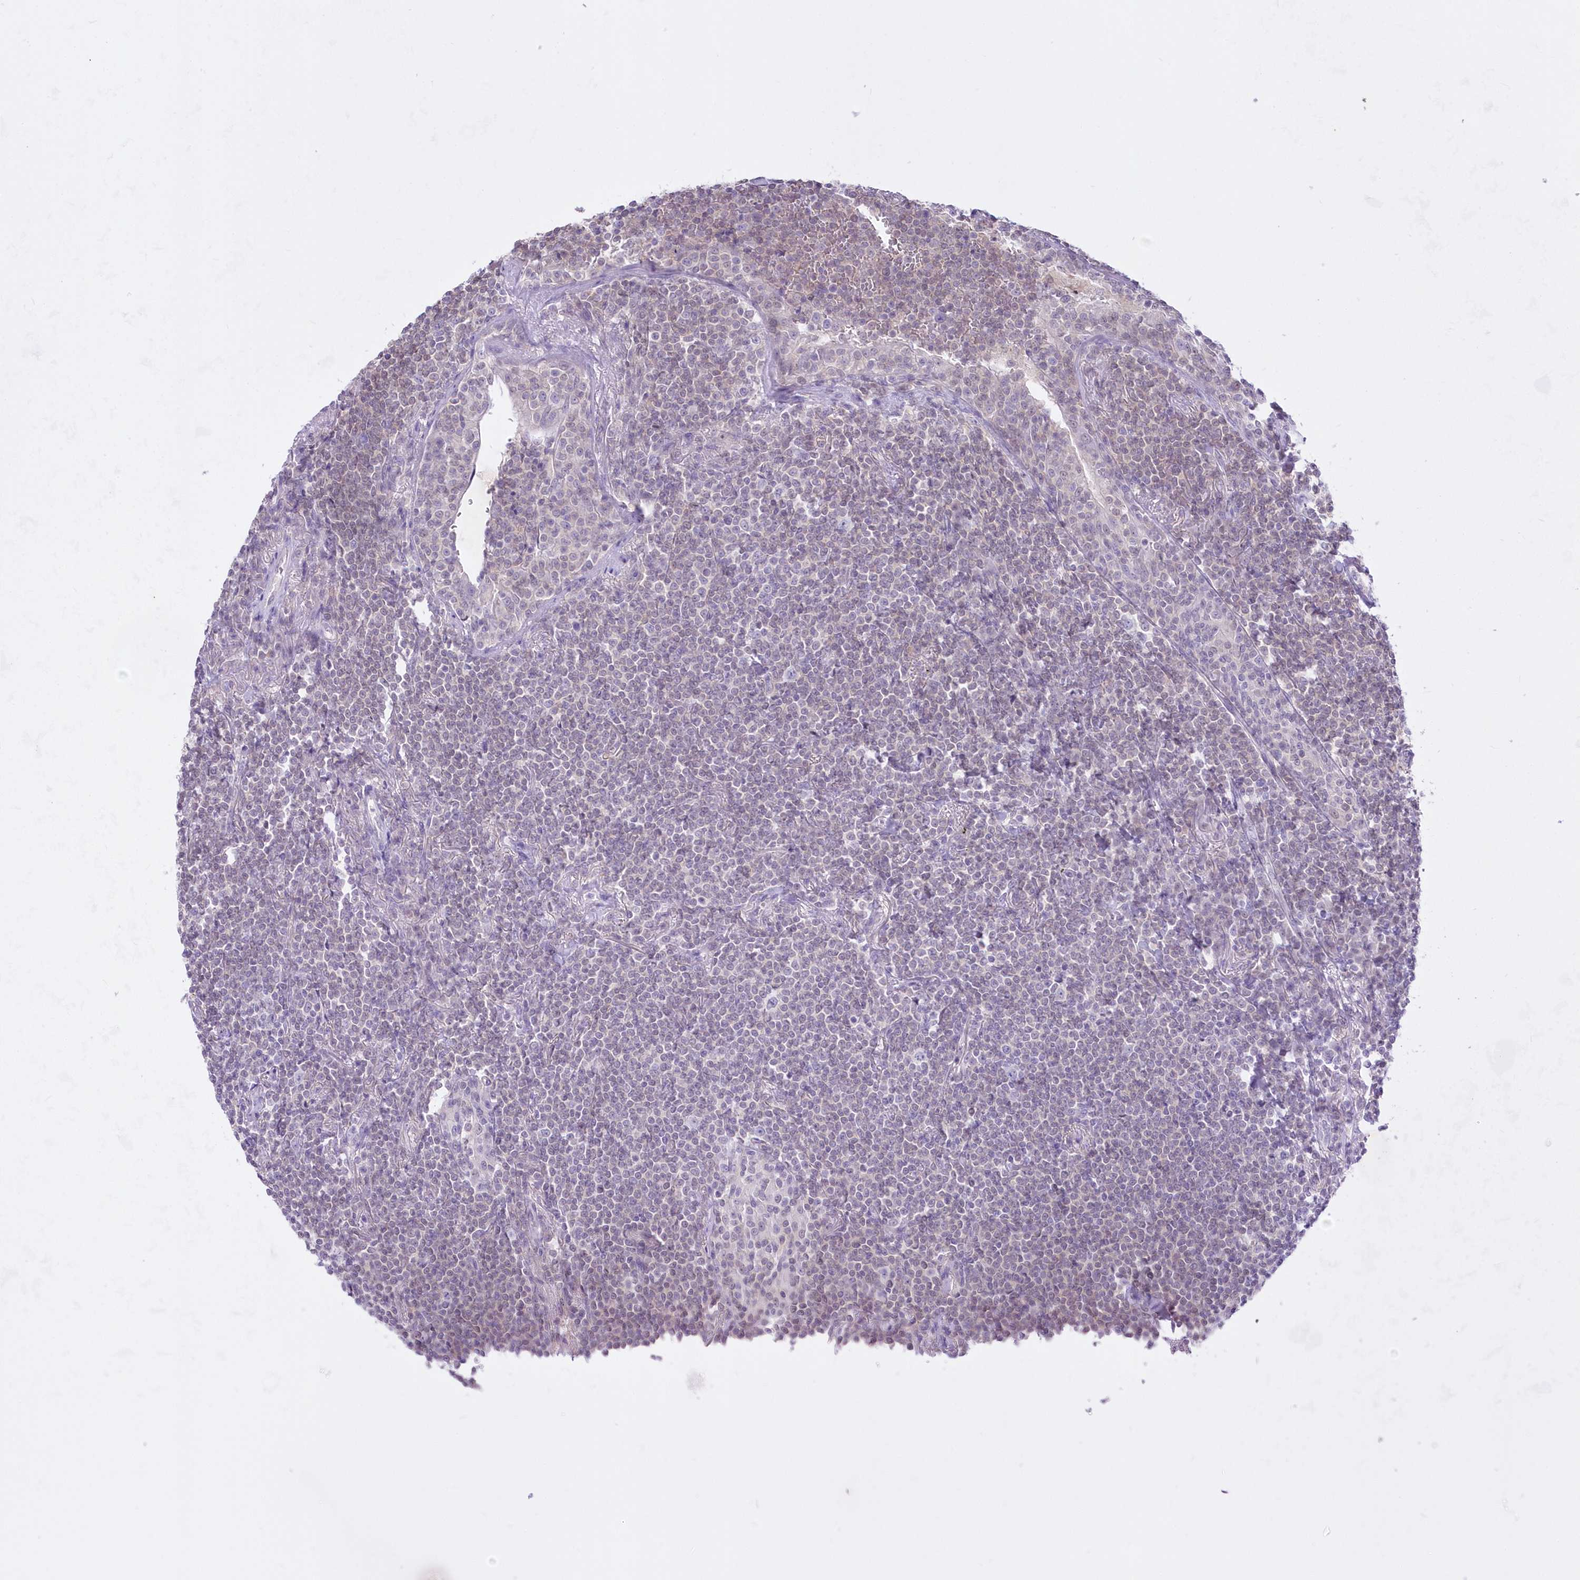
{"staining": {"intensity": "negative", "quantity": "none", "location": "none"}, "tissue": "lymphoma", "cell_type": "Tumor cells", "image_type": "cancer", "snomed": [{"axis": "morphology", "description": "Malignant lymphoma, non-Hodgkin's type, Low grade"}, {"axis": "topography", "description": "Lung"}], "caption": "Immunohistochemical staining of human lymphoma reveals no significant positivity in tumor cells.", "gene": "UBA6", "patient": {"sex": "female", "age": 71}}